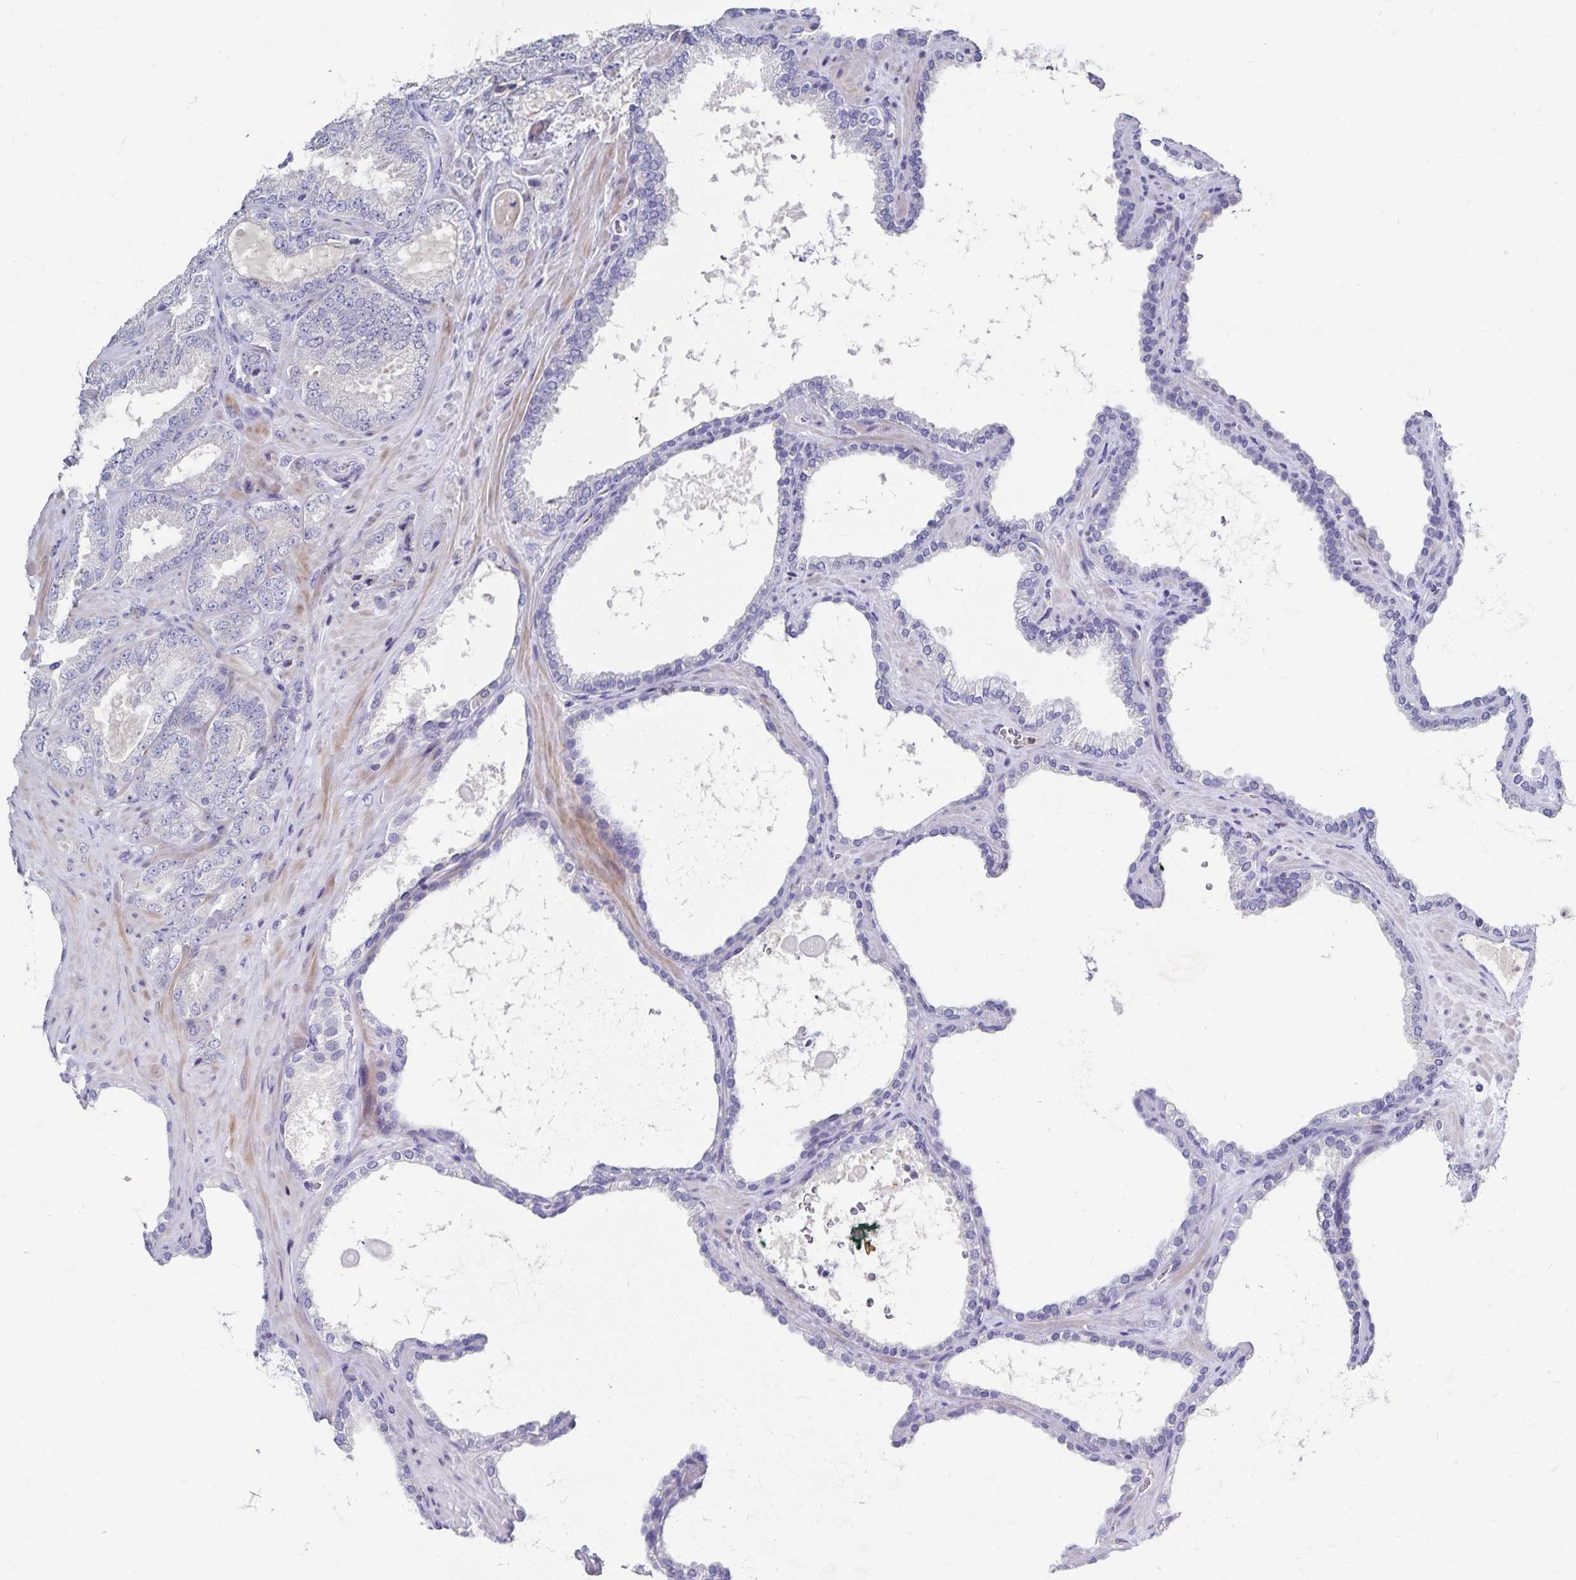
{"staining": {"intensity": "negative", "quantity": "none", "location": "none"}, "tissue": "prostate cancer", "cell_type": "Tumor cells", "image_type": "cancer", "snomed": [{"axis": "morphology", "description": "Adenocarcinoma, High grade"}, {"axis": "topography", "description": "Prostate"}], "caption": "Tumor cells are negative for brown protein staining in prostate cancer (high-grade adenocarcinoma). Nuclei are stained in blue.", "gene": "PAX5", "patient": {"sex": "male", "age": 68}}